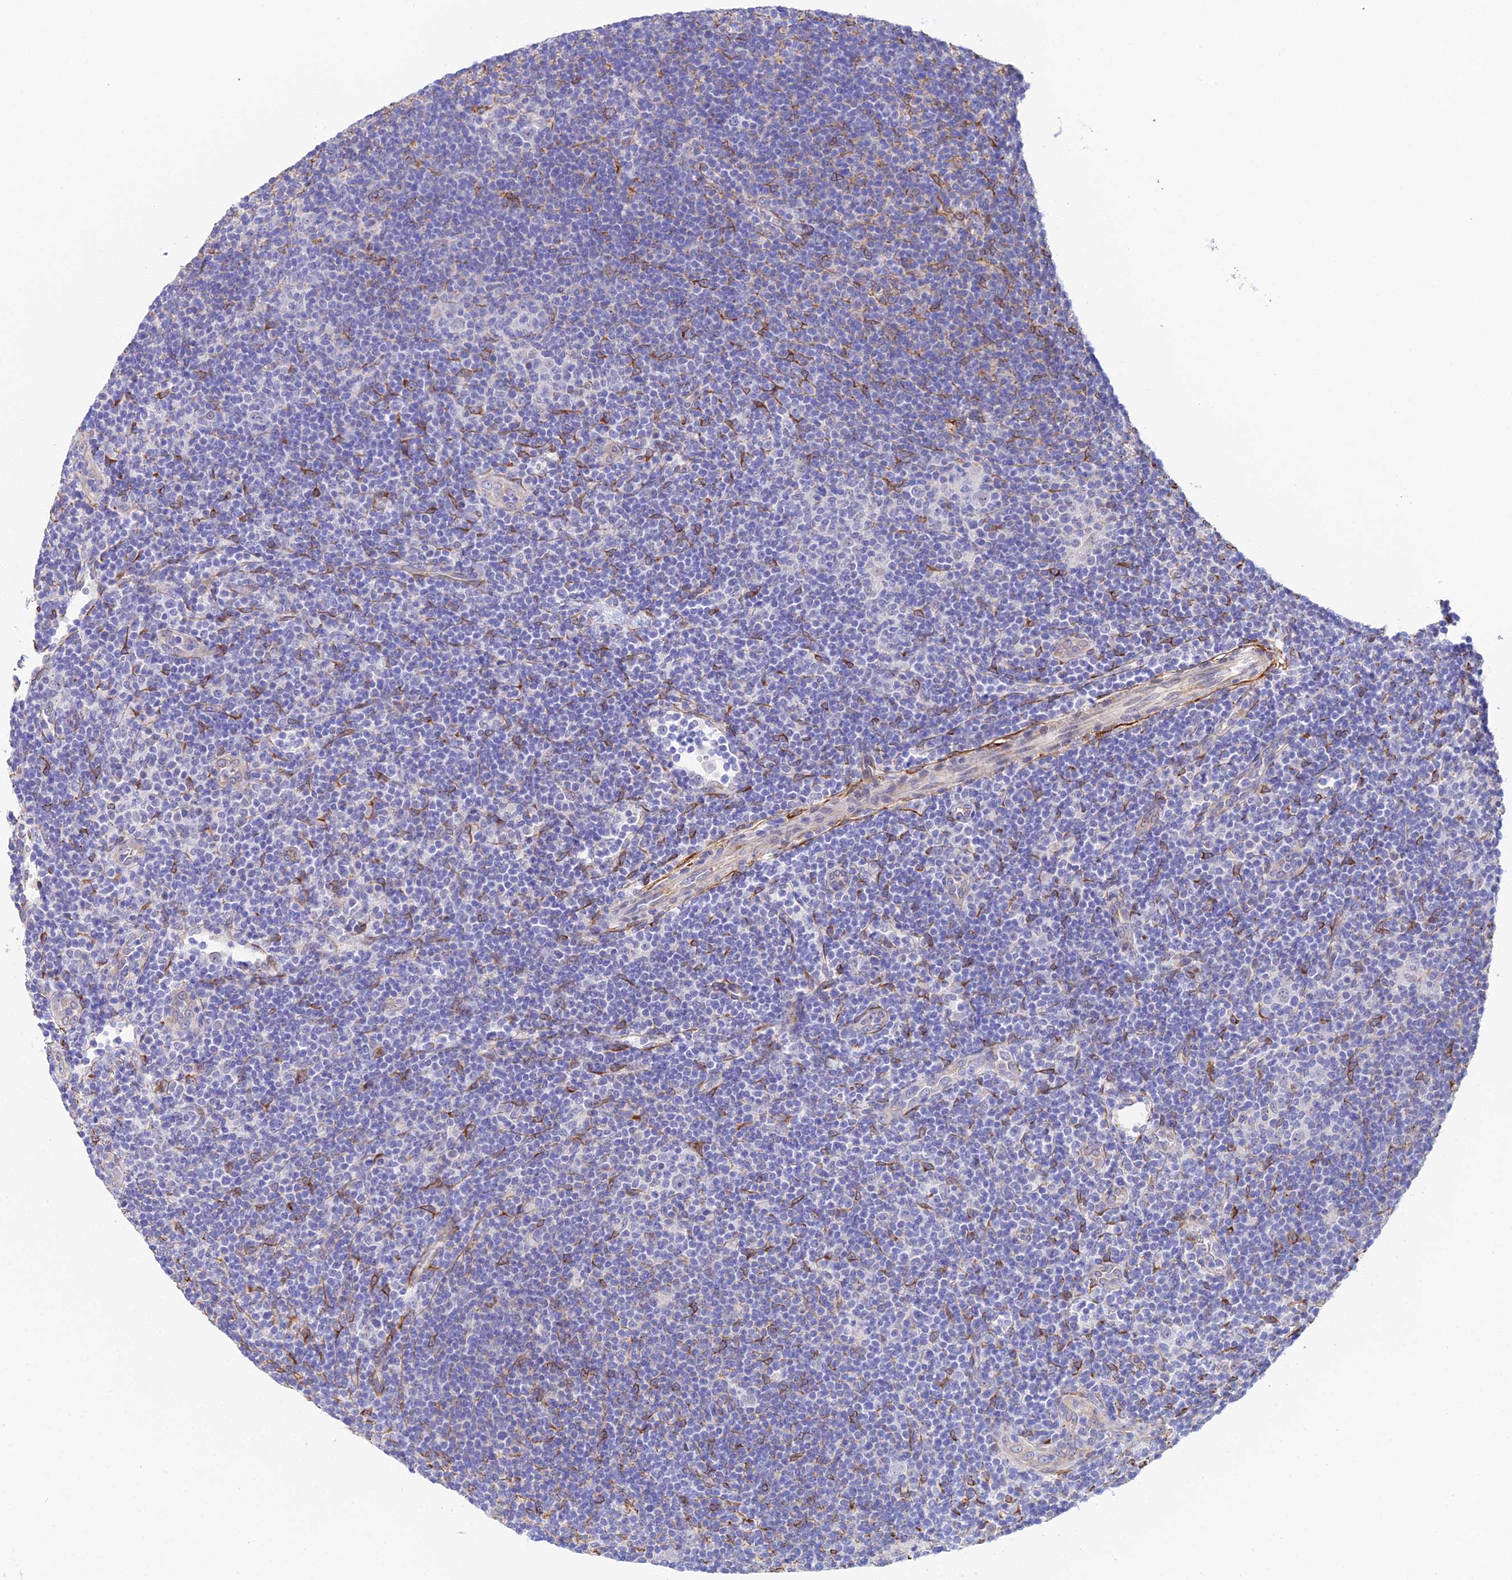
{"staining": {"intensity": "negative", "quantity": "none", "location": "none"}, "tissue": "lymphoma", "cell_type": "Tumor cells", "image_type": "cancer", "snomed": [{"axis": "morphology", "description": "Hodgkin's disease, NOS"}, {"axis": "topography", "description": "Lymph node"}], "caption": "The image reveals no staining of tumor cells in lymphoma. (Immunohistochemistry (ihc), brightfield microscopy, high magnification).", "gene": "MXRA7", "patient": {"sex": "female", "age": 57}}